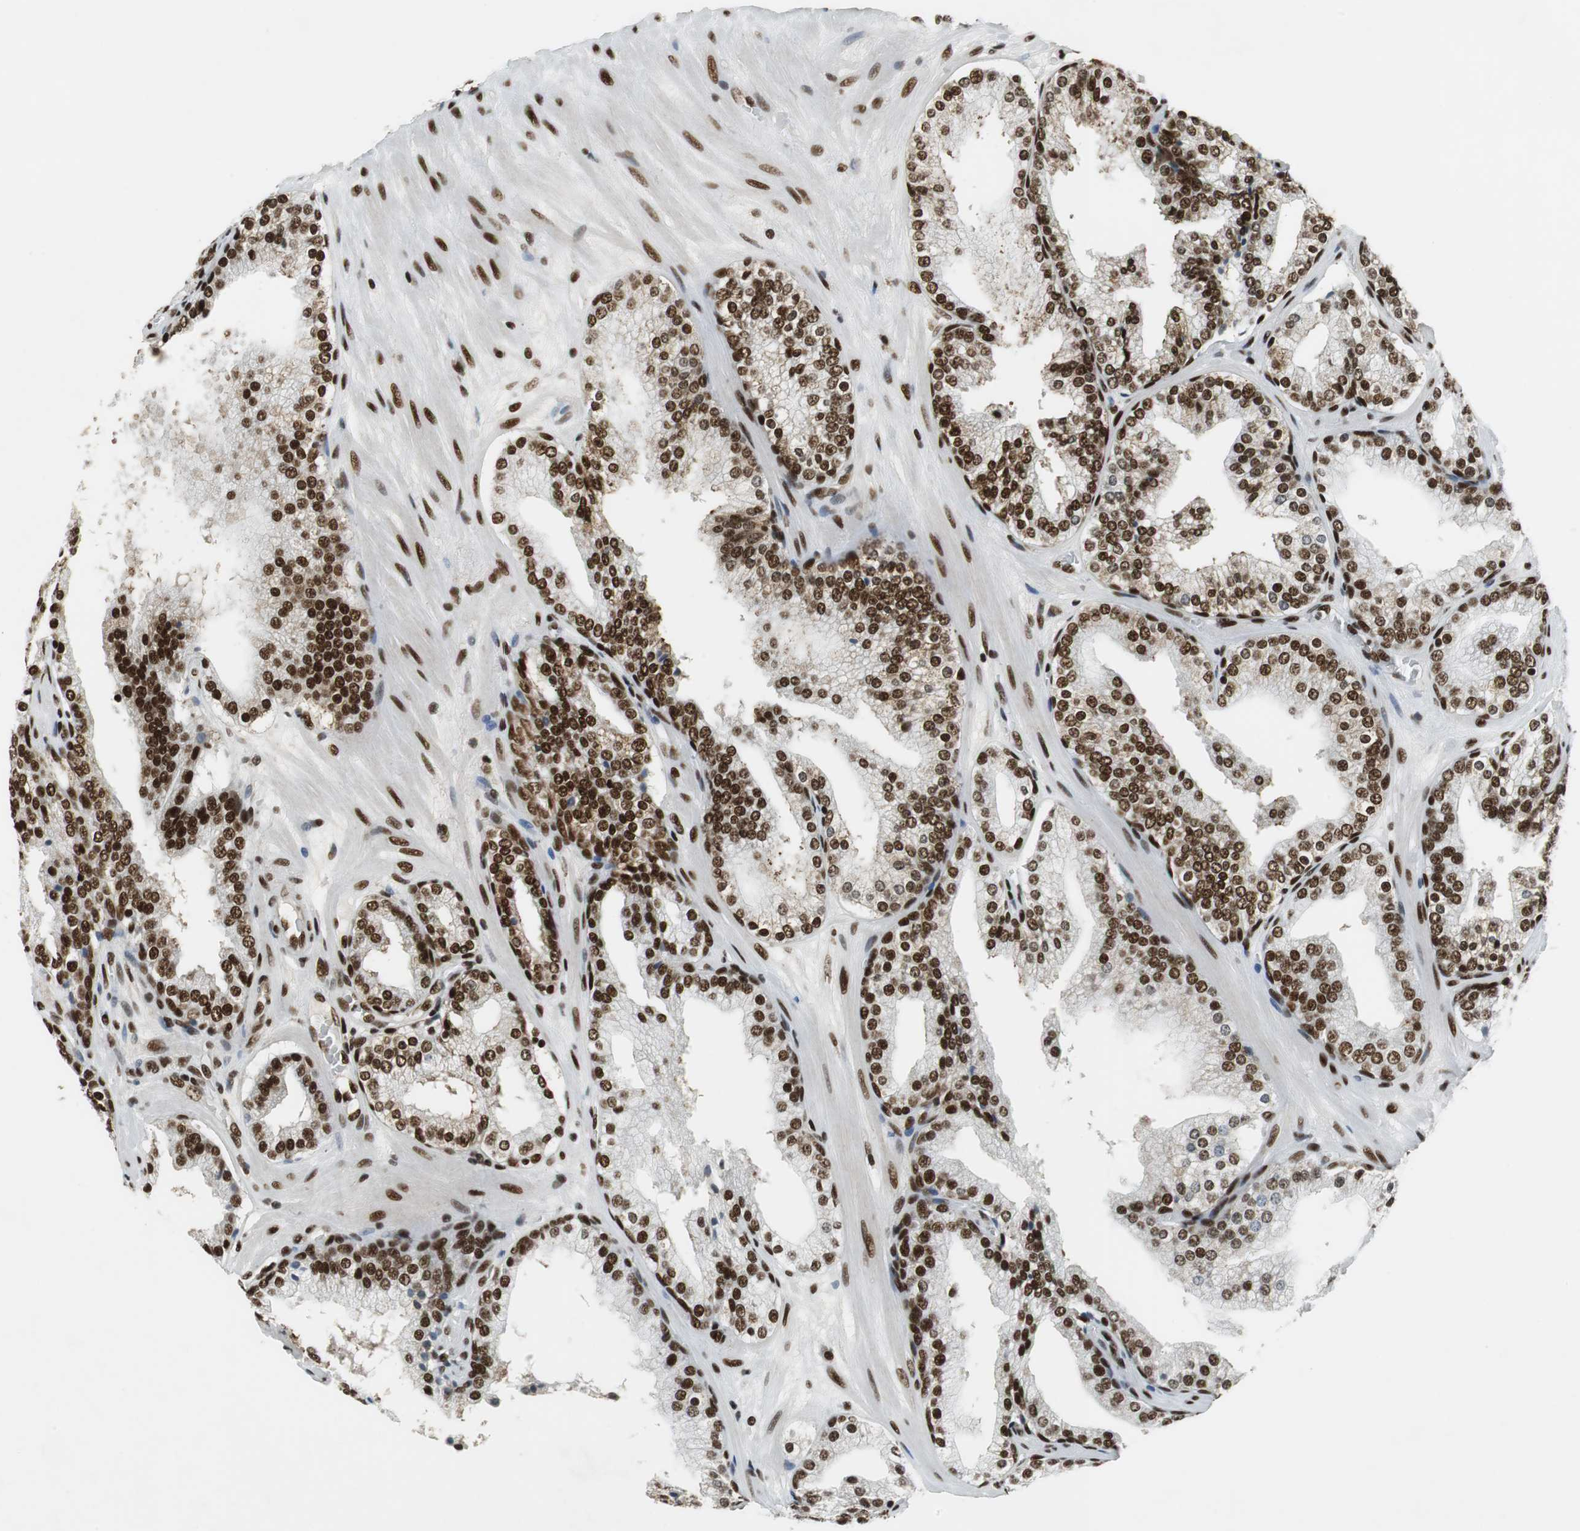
{"staining": {"intensity": "strong", "quantity": ">75%", "location": "nuclear"}, "tissue": "prostate cancer", "cell_type": "Tumor cells", "image_type": "cancer", "snomed": [{"axis": "morphology", "description": "Adenocarcinoma, High grade"}, {"axis": "topography", "description": "Prostate"}], "caption": "Protein analysis of prostate cancer (adenocarcinoma (high-grade)) tissue displays strong nuclear expression in approximately >75% of tumor cells. Immunohistochemistry (ihc) stains the protein of interest in brown and the nuclei are stained blue.", "gene": "PRKDC", "patient": {"sex": "male", "age": 68}}